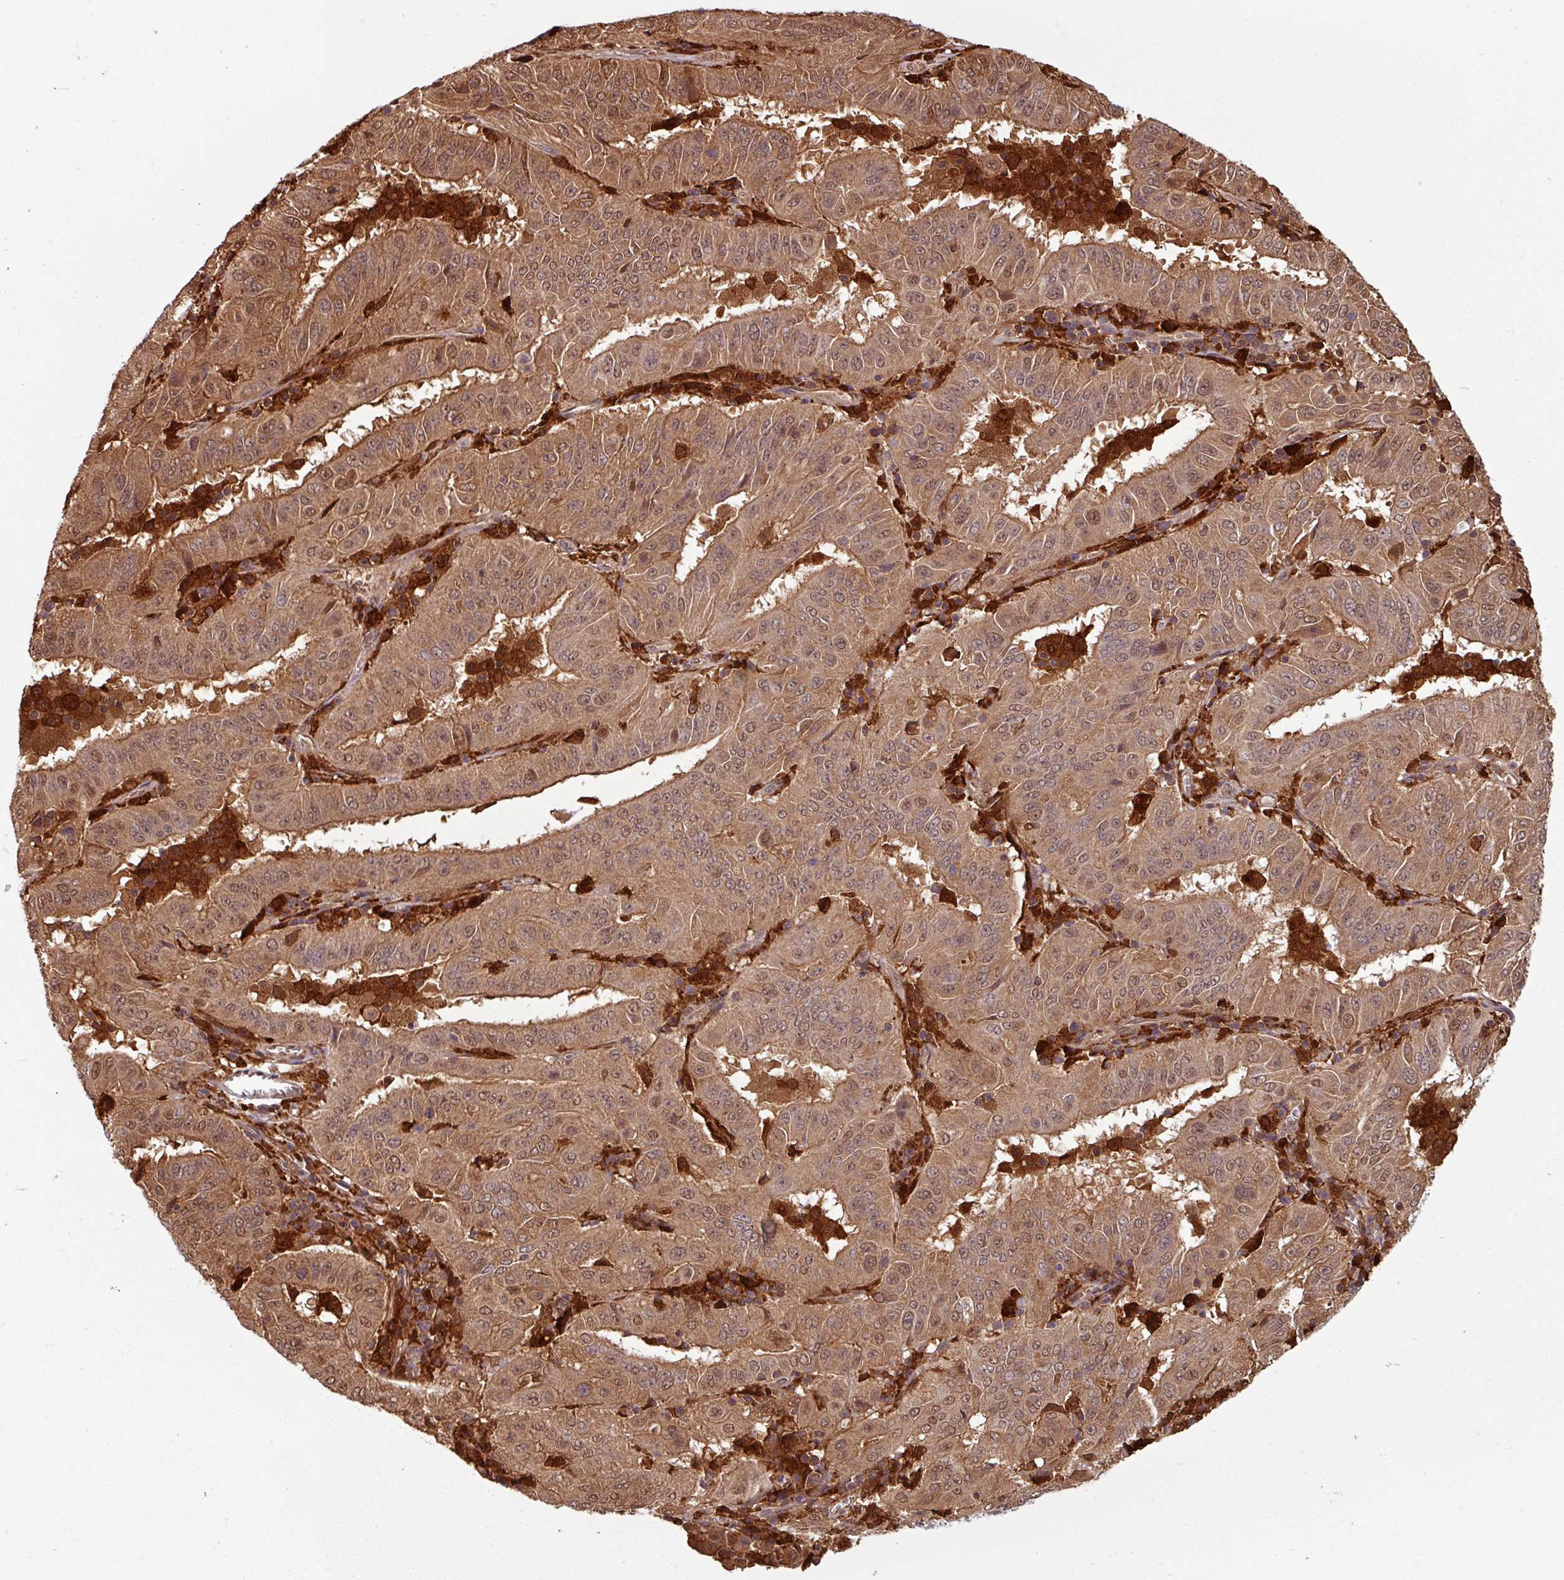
{"staining": {"intensity": "moderate", "quantity": ">75%", "location": "cytoplasmic/membranous,nuclear"}, "tissue": "pancreatic cancer", "cell_type": "Tumor cells", "image_type": "cancer", "snomed": [{"axis": "morphology", "description": "Adenocarcinoma, NOS"}, {"axis": "topography", "description": "Pancreas"}], "caption": "Immunohistochemistry (IHC) image of neoplastic tissue: pancreatic adenocarcinoma stained using immunohistochemistry (IHC) exhibits medium levels of moderate protein expression localized specifically in the cytoplasmic/membranous and nuclear of tumor cells, appearing as a cytoplasmic/membranous and nuclear brown color.", "gene": "KCTD11", "patient": {"sex": "male", "age": 63}}